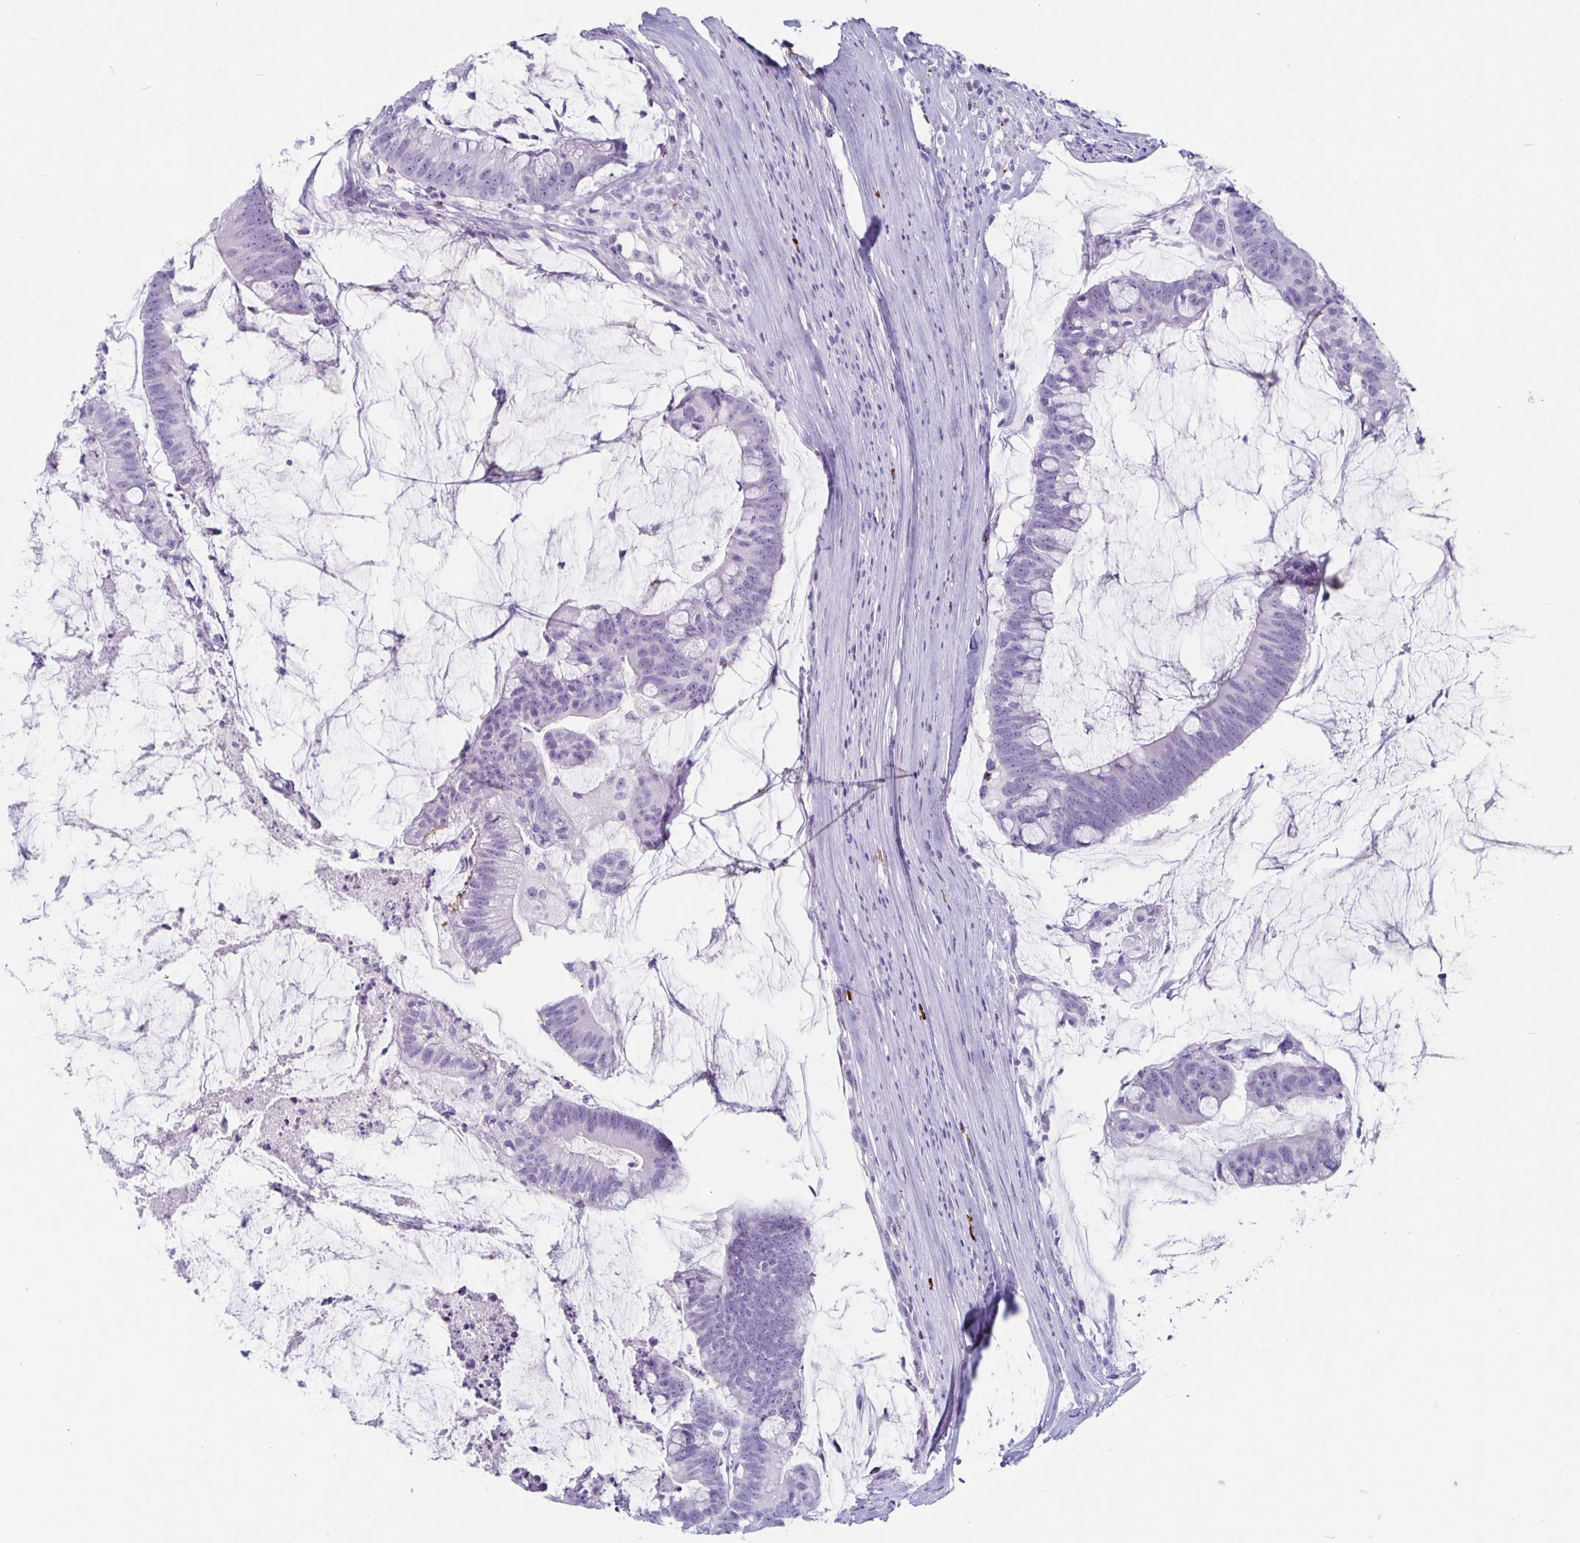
{"staining": {"intensity": "negative", "quantity": "none", "location": "none"}, "tissue": "colorectal cancer", "cell_type": "Tumor cells", "image_type": "cancer", "snomed": [{"axis": "morphology", "description": "Adenocarcinoma, NOS"}, {"axis": "topography", "description": "Colon"}], "caption": "Tumor cells are negative for protein expression in human colorectal cancer (adenocarcinoma).", "gene": "GZMK", "patient": {"sex": "male", "age": 62}}